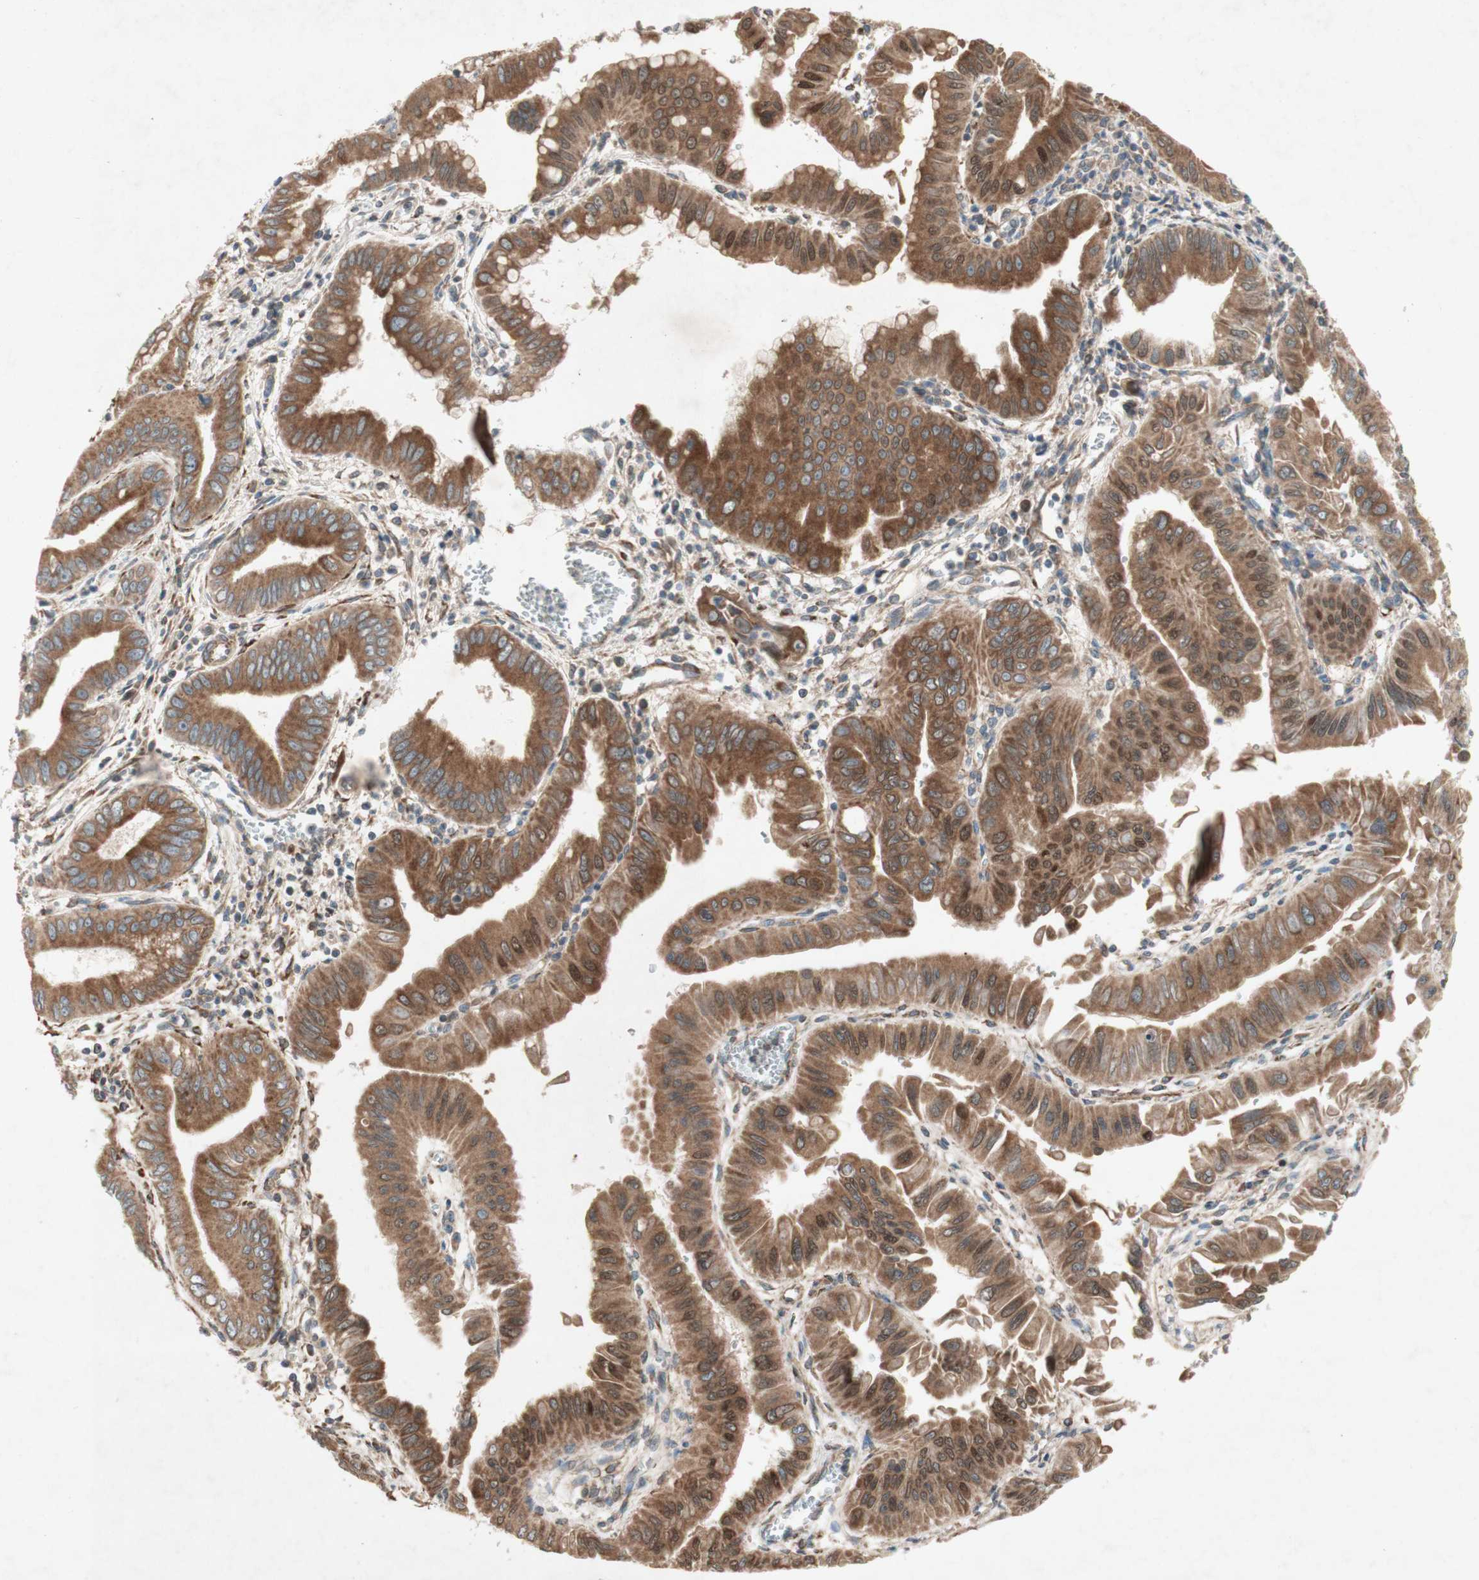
{"staining": {"intensity": "strong", "quantity": ">75%", "location": "cytoplasmic/membranous"}, "tissue": "pancreatic cancer", "cell_type": "Tumor cells", "image_type": "cancer", "snomed": [{"axis": "morphology", "description": "Normal tissue, NOS"}, {"axis": "topography", "description": "Lymph node"}], "caption": "Immunohistochemistry (DAB) staining of human pancreatic cancer shows strong cytoplasmic/membranous protein positivity in approximately >75% of tumor cells. Using DAB (3,3'-diaminobenzidine) (brown) and hematoxylin (blue) stains, captured at high magnification using brightfield microscopy.", "gene": "SOCS2", "patient": {"sex": "male", "age": 50}}